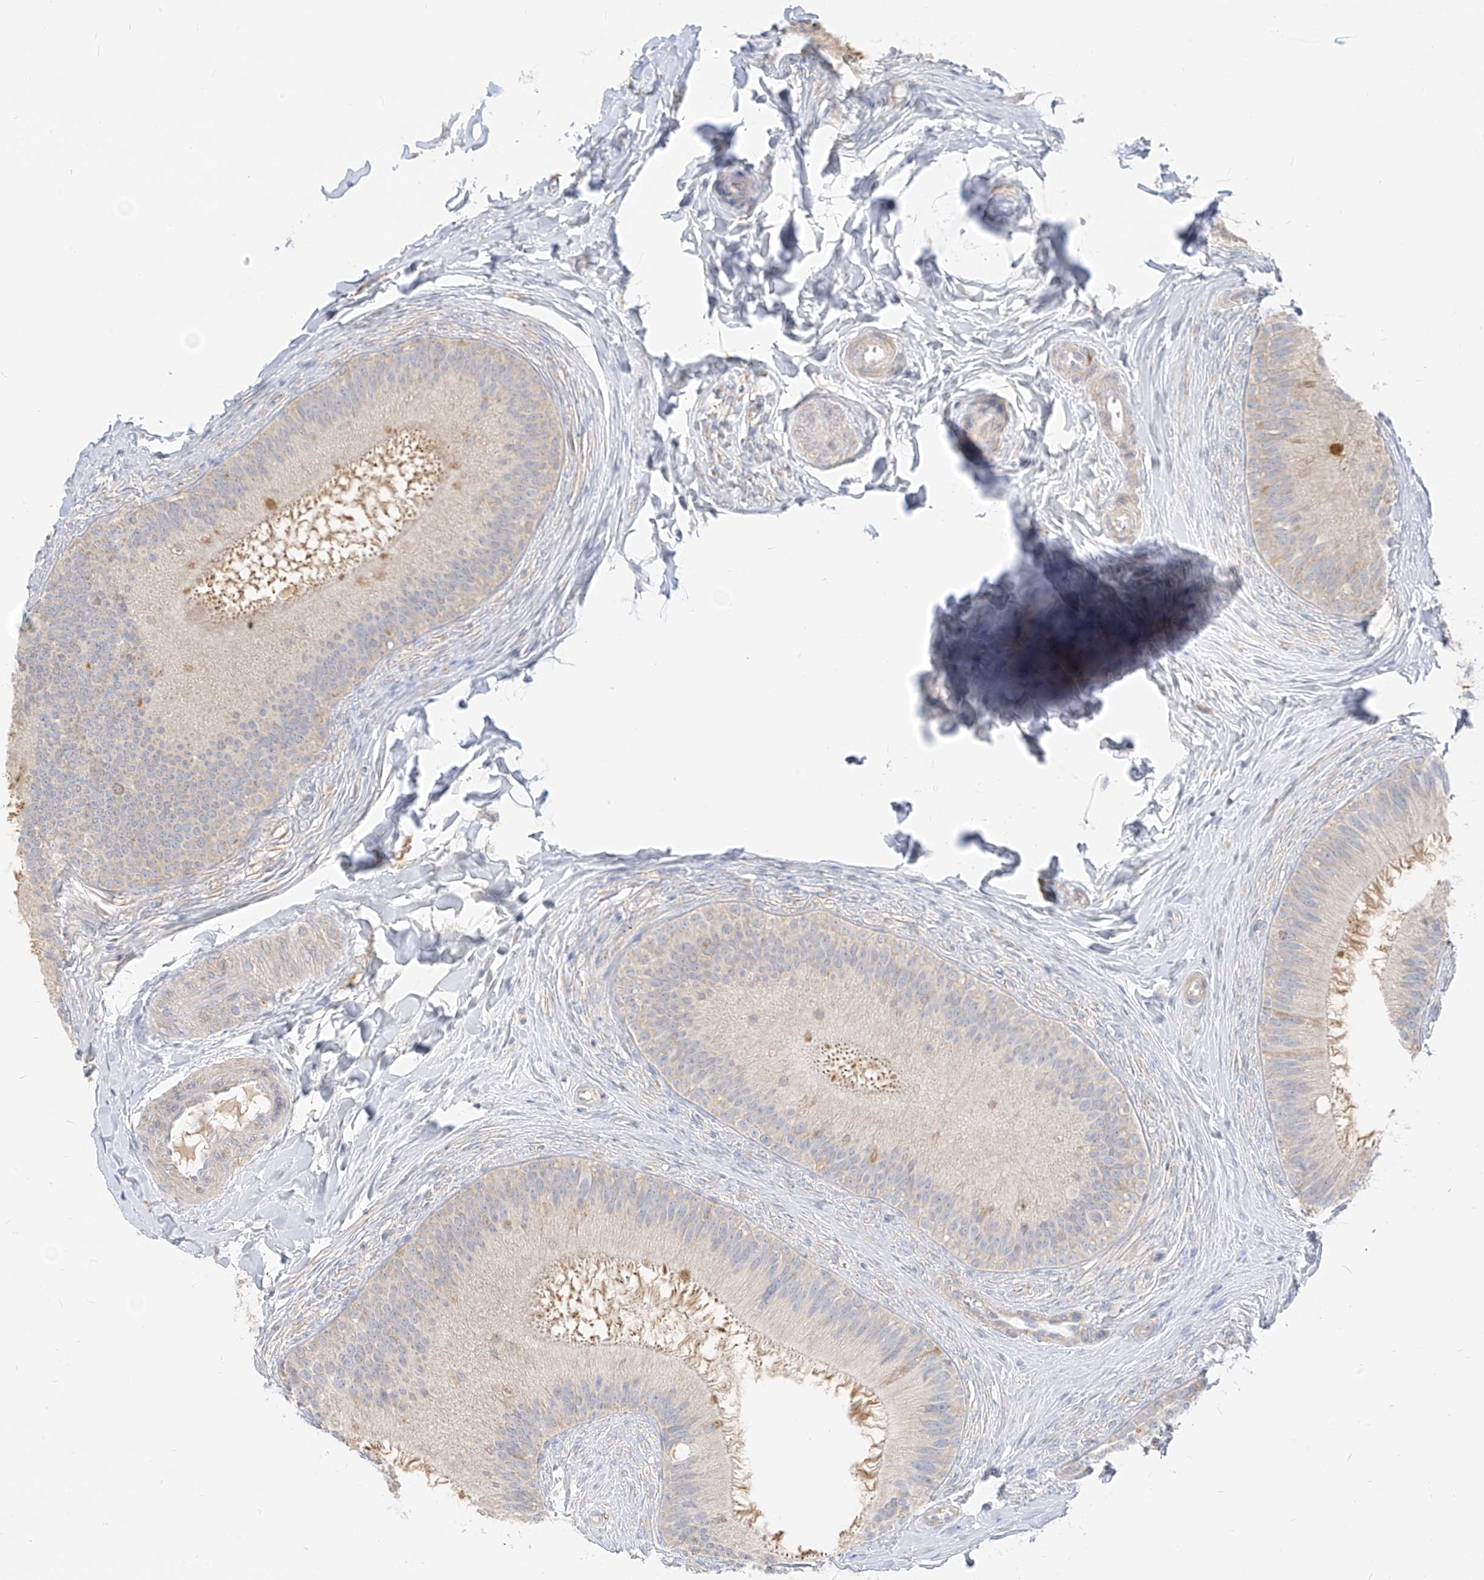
{"staining": {"intensity": "weak", "quantity": "<25%", "location": "cytoplasmic/membranous"}, "tissue": "epididymis", "cell_type": "Glandular cells", "image_type": "normal", "snomed": [{"axis": "morphology", "description": "Normal tissue, NOS"}, {"axis": "topography", "description": "Epididymis"}], "caption": "Unremarkable epididymis was stained to show a protein in brown. There is no significant positivity in glandular cells. Nuclei are stained in blue.", "gene": "ZIM3", "patient": {"sex": "male", "age": 27}}